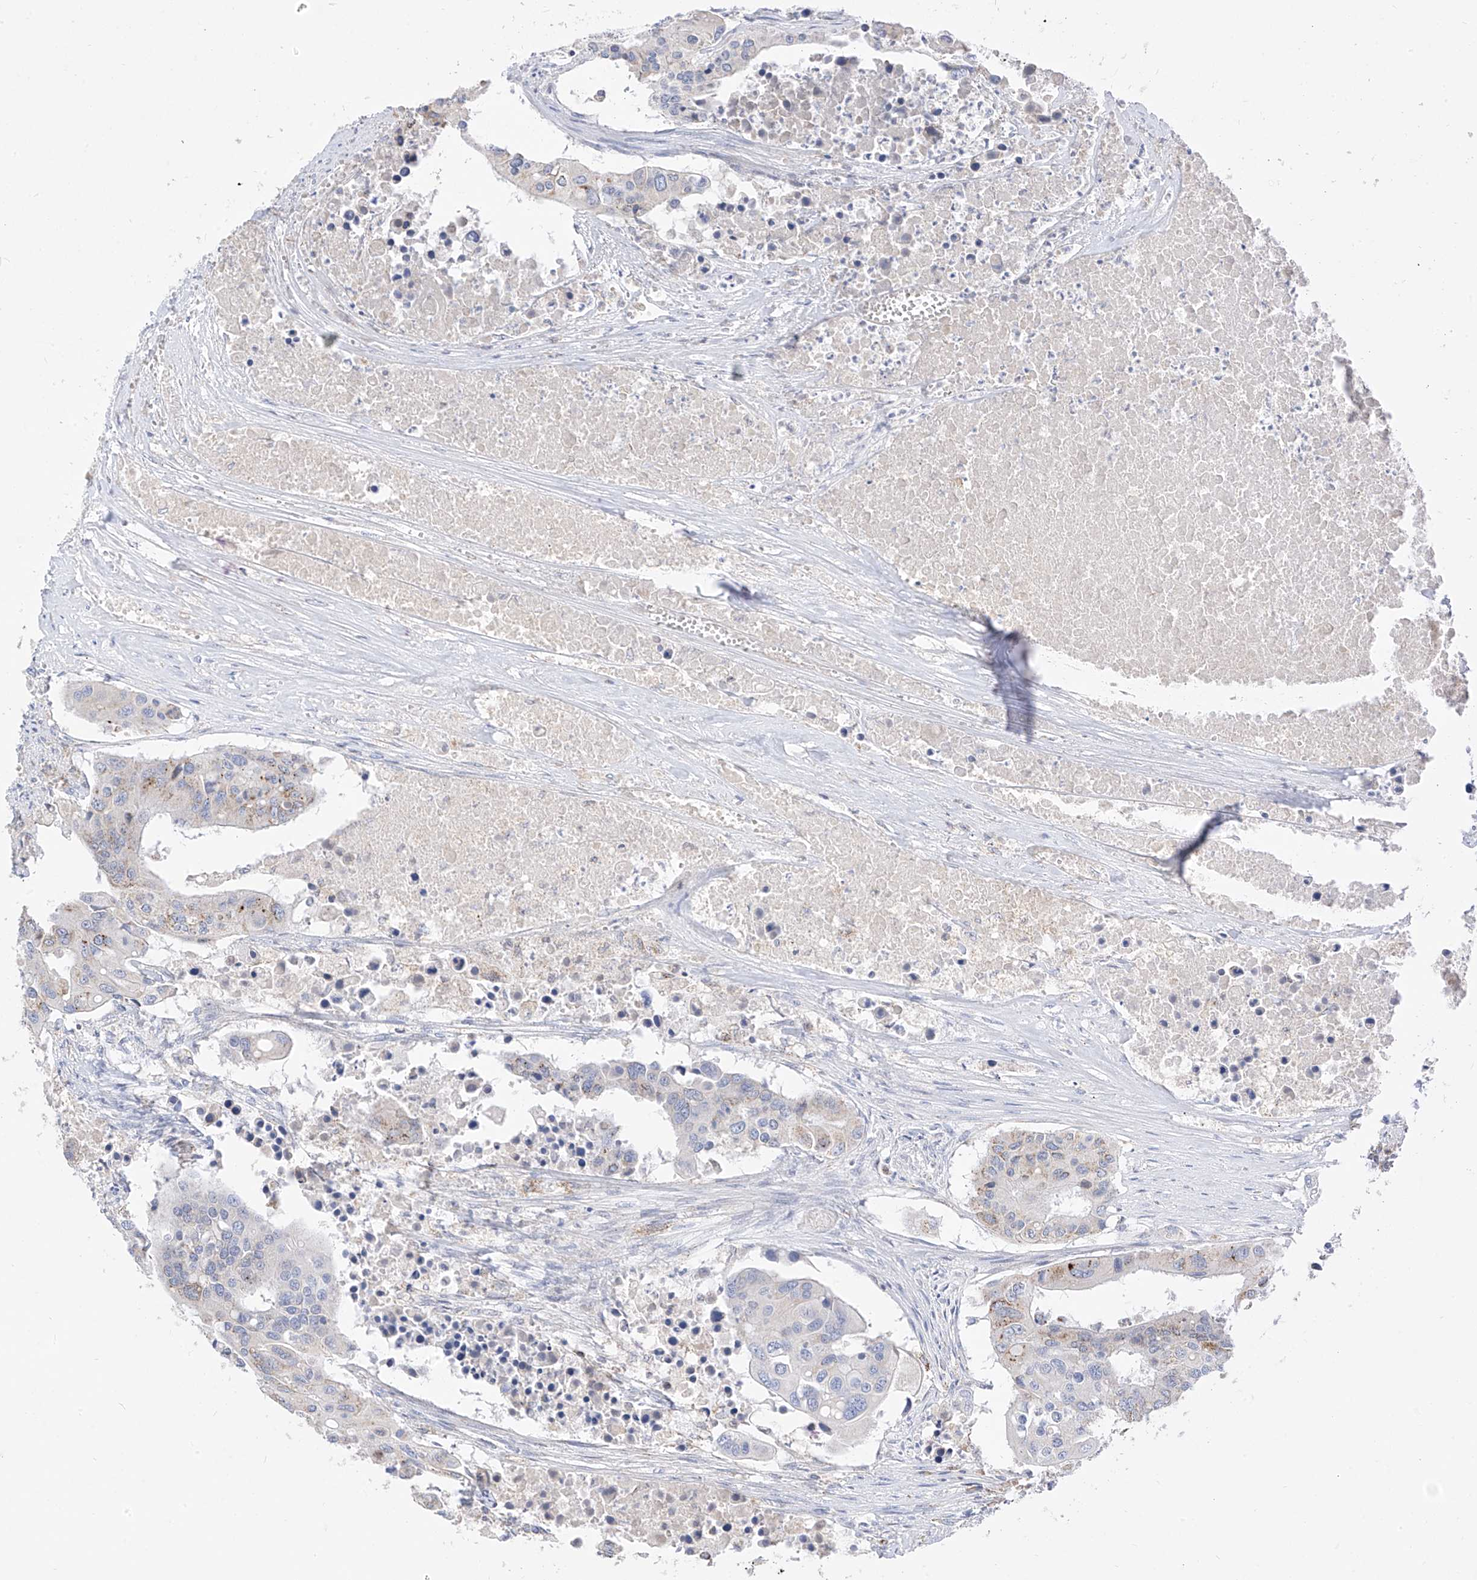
{"staining": {"intensity": "negative", "quantity": "none", "location": "none"}, "tissue": "colorectal cancer", "cell_type": "Tumor cells", "image_type": "cancer", "snomed": [{"axis": "morphology", "description": "Adenocarcinoma, NOS"}, {"axis": "topography", "description": "Colon"}], "caption": "Tumor cells show no significant protein positivity in adenocarcinoma (colorectal).", "gene": "RASA2", "patient": {"sex": "male", "age": 77}}